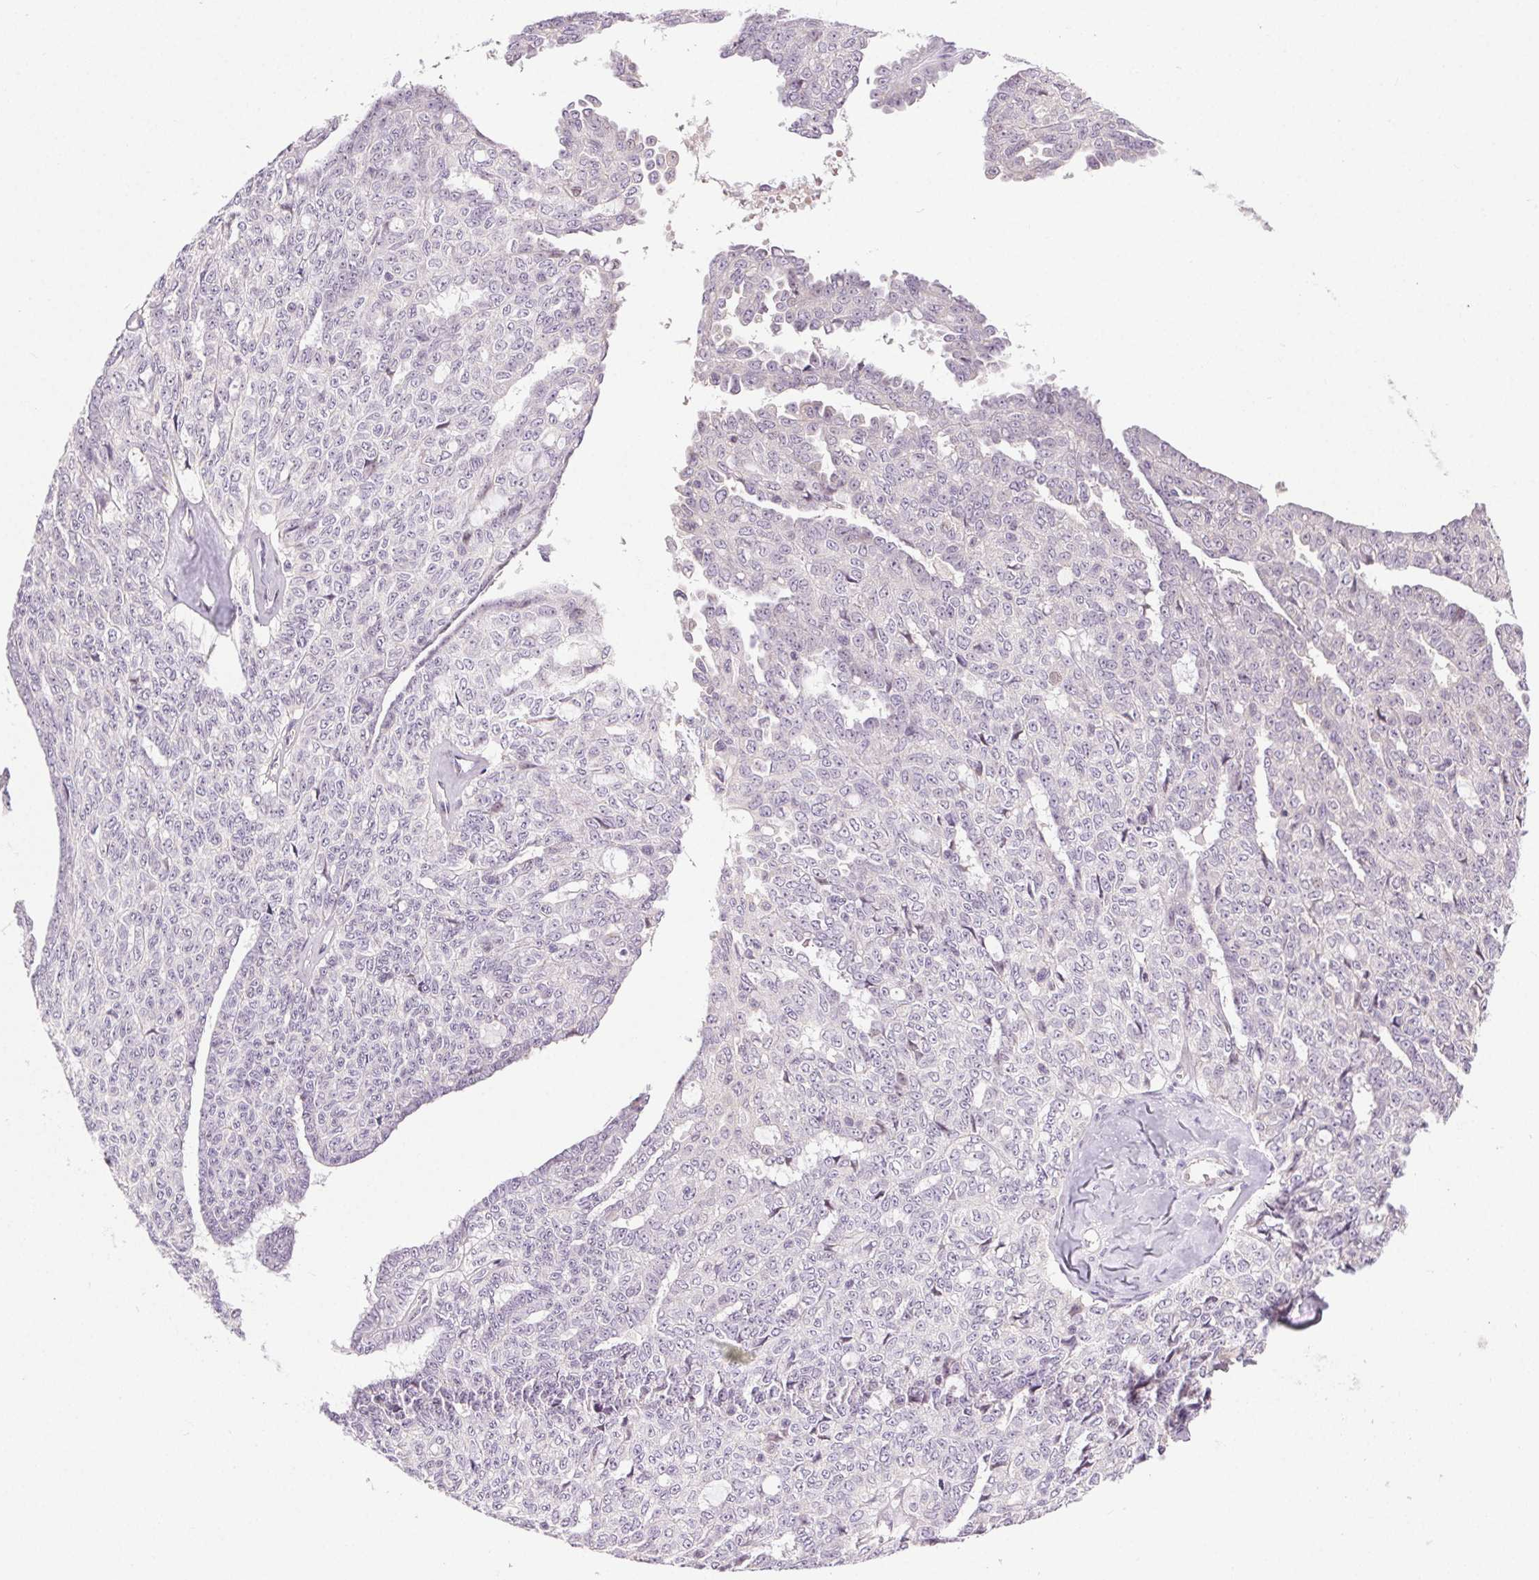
{"staining": {"intensity": "negative", "quantity": "none", "location": "none"}, "tissue": "ovarian cancer", "cell_type": "Tumor cells", "image_type": "cancer", "snomed": [{"axis": "morphology", "description": "Cystadenocarcinoma, serous, NOS"}, {"axis": "topography", "description": "Ovary"}], "caption": "DAB (3,3'-diaminobenzidine) immunohistochemical staining of human ovarian serous cystadenocarcinoma reveals no significant expression in tumor cells.", "gene": "SYT11", "patient": {"sex": "female", "age": 71}}